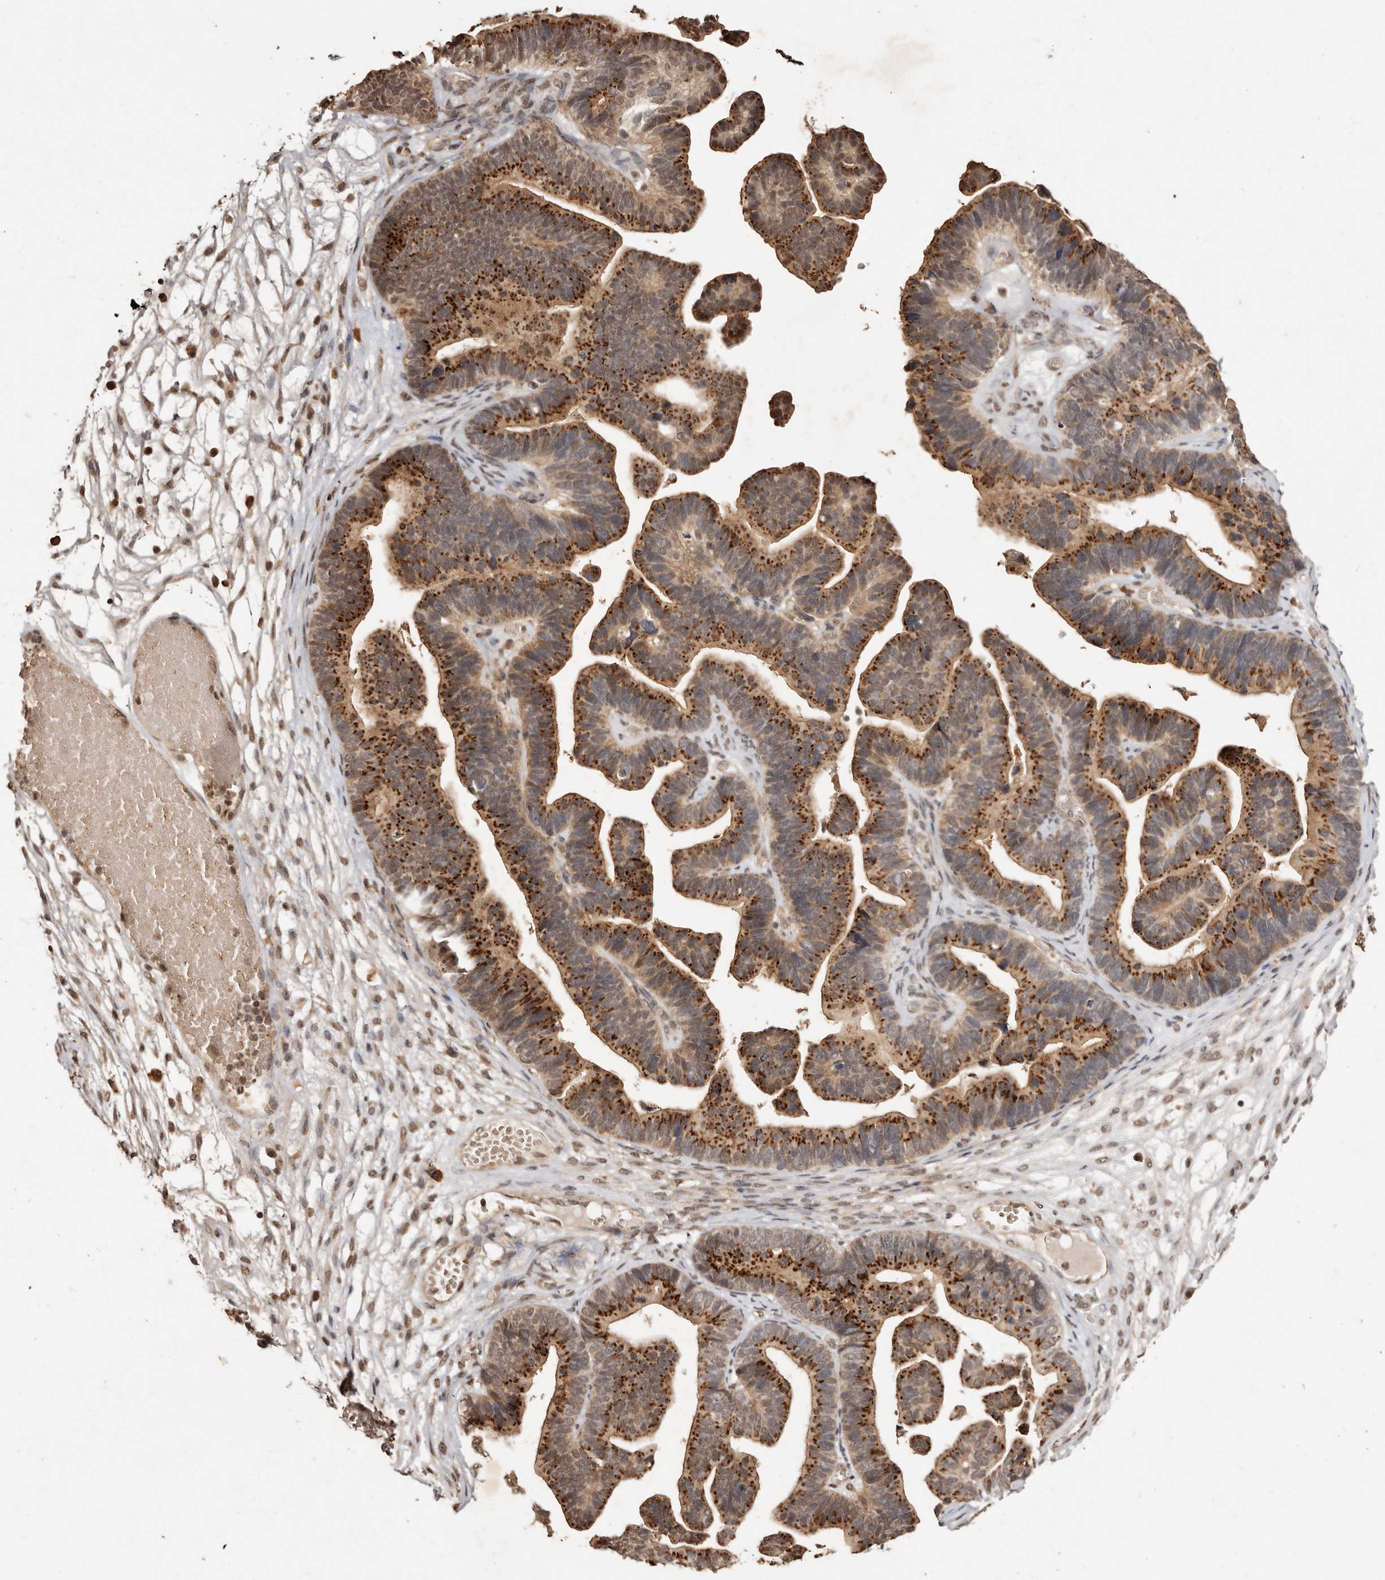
{"staining": {"intensity": "strong", "quantity": ">75%", "location": "cytoplasmic/membranous,nuclear"}, "tissue": "ovarian cancer", "cell_type": "Tumor cells", "image_type": "cancer", "snomed": [{"axis": "morphology", "description": "Cystadenocarcinoma, serous, NOS"}, {"axis": "topography", "description": "Ovary"}], "caption": "Immunohistochemical staining of human ovarian serous cystadenocarcinoma exhibits high levels of strong cytoplasmic/membranous and nuclear staining in about >75% of tumor cells.", "gene": "NOTCH1", "patient": {"sex": "female", "age": 56}}